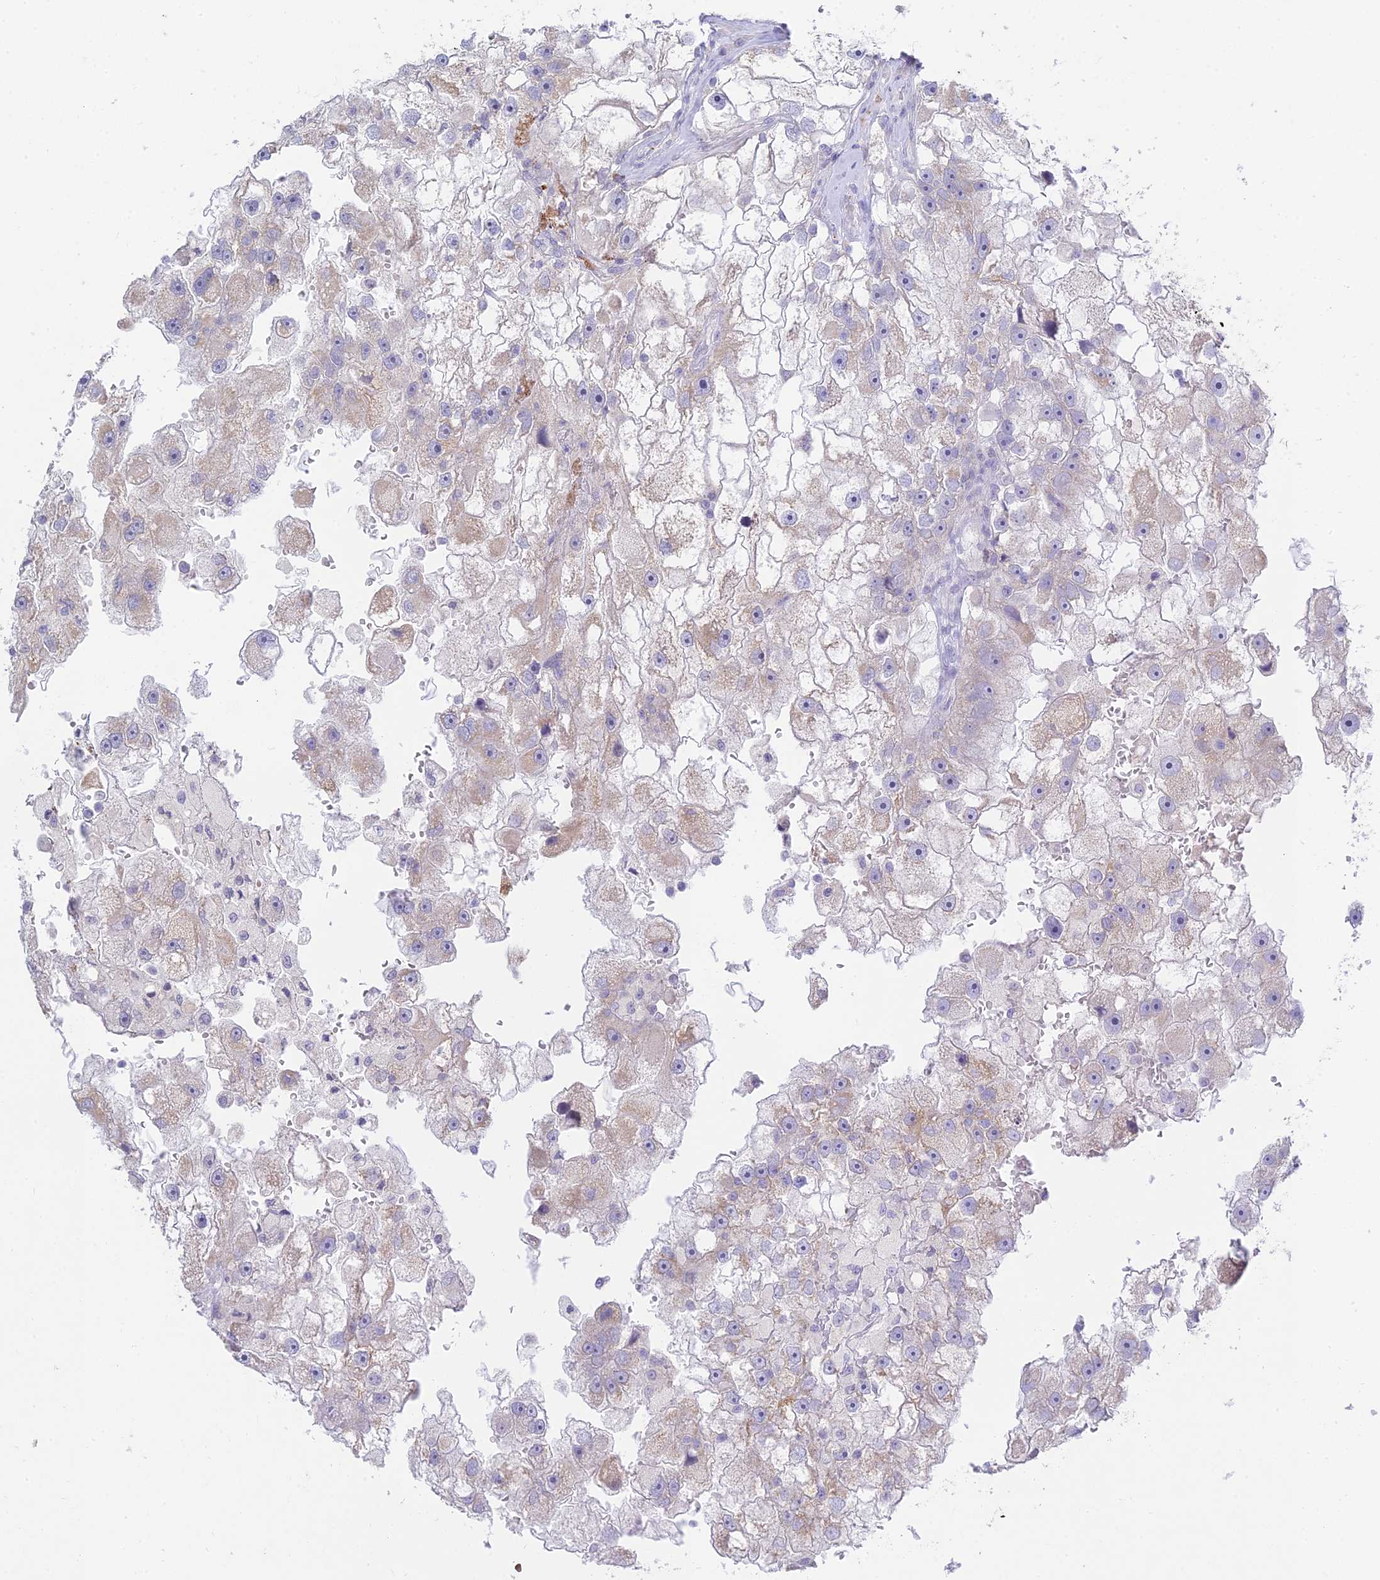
{"staining": {"intensity": "weak", "quantity": "<25%", "location": "cytoplasmic/membranous"}, "tissue": "renal cancer", "cell_type": "Tumor cells", "image_type": "cancer", "snomed": [{"axis": "morphology", "description": "Adenocarcinoma, NOS"}, {"axis": "topography", "description": "Kidney"}], "caption": "A photomicrograph of adenocarcinoma (renal) stained for a protein demonstrates no brown staining in tumor cells. Brightfield microscopy of IHC stained with DAB (3,3'-diaminobenzidine) (brown) and hematoxylin (blue), captured at high magnification.", "gene": "TMEM40", "patient": {"sex": "male", "age": 63}}